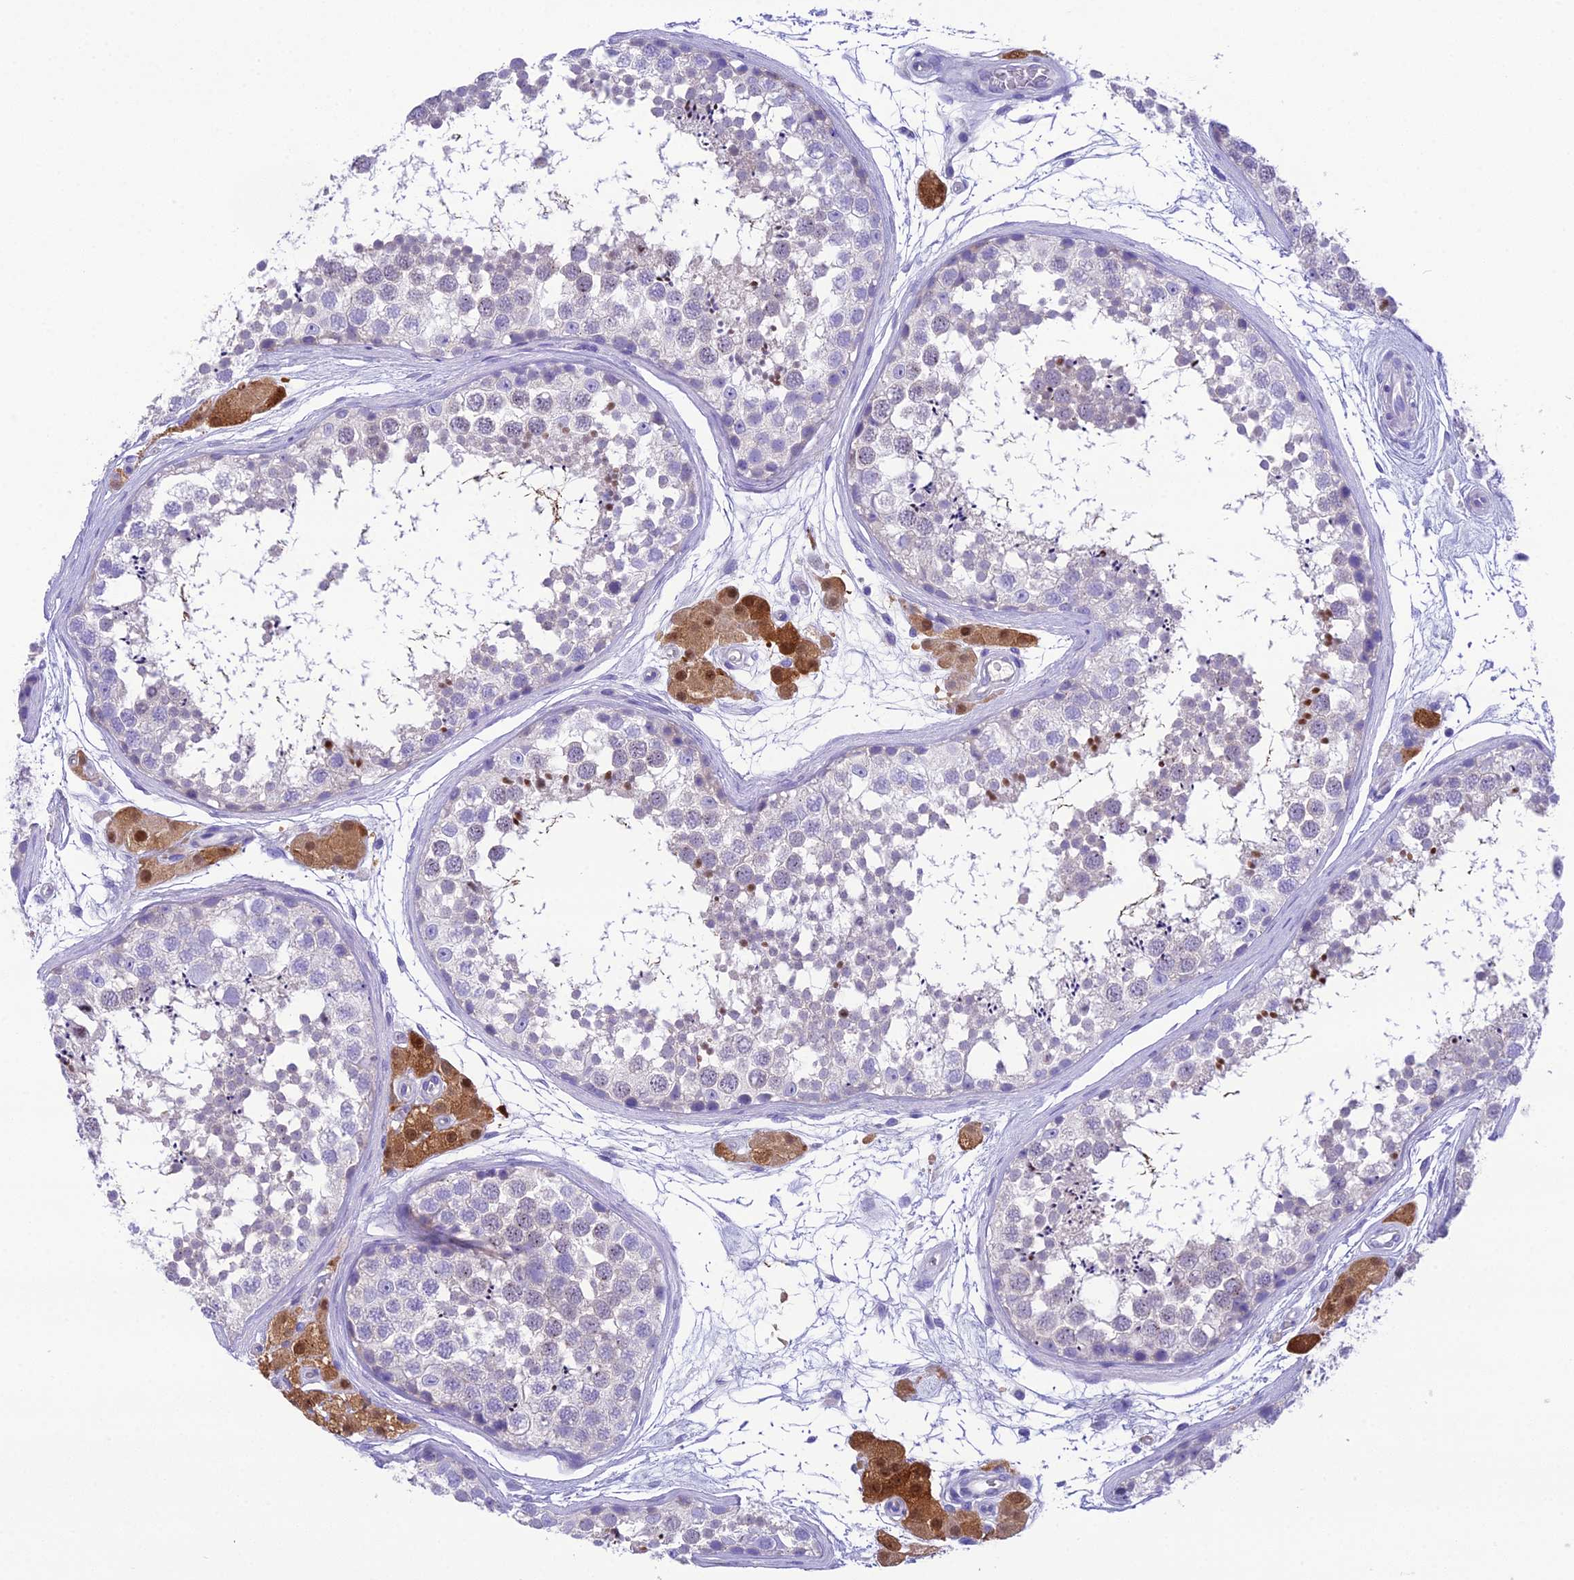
{"staining": {"intensity": "moderate", "quantity": "<25%", "location": "nuclear"}, "tissue": "testis", "cell_type": "Cells in seminiferous ducts", "image_type": "normal", "snomed": [{"axis": "morphology", "description": "Normal tissue, NOS"}, {"axis": "topography", "description": "Testis"}], "caption": "Immunohistochemical staining of unremarkable testis shows low levels of moderate nuclear positivity in about <25% of cells in seminiferous ducts.", "gene": "KIAA0408", "patient": {"sex": "male", "age": 56}}